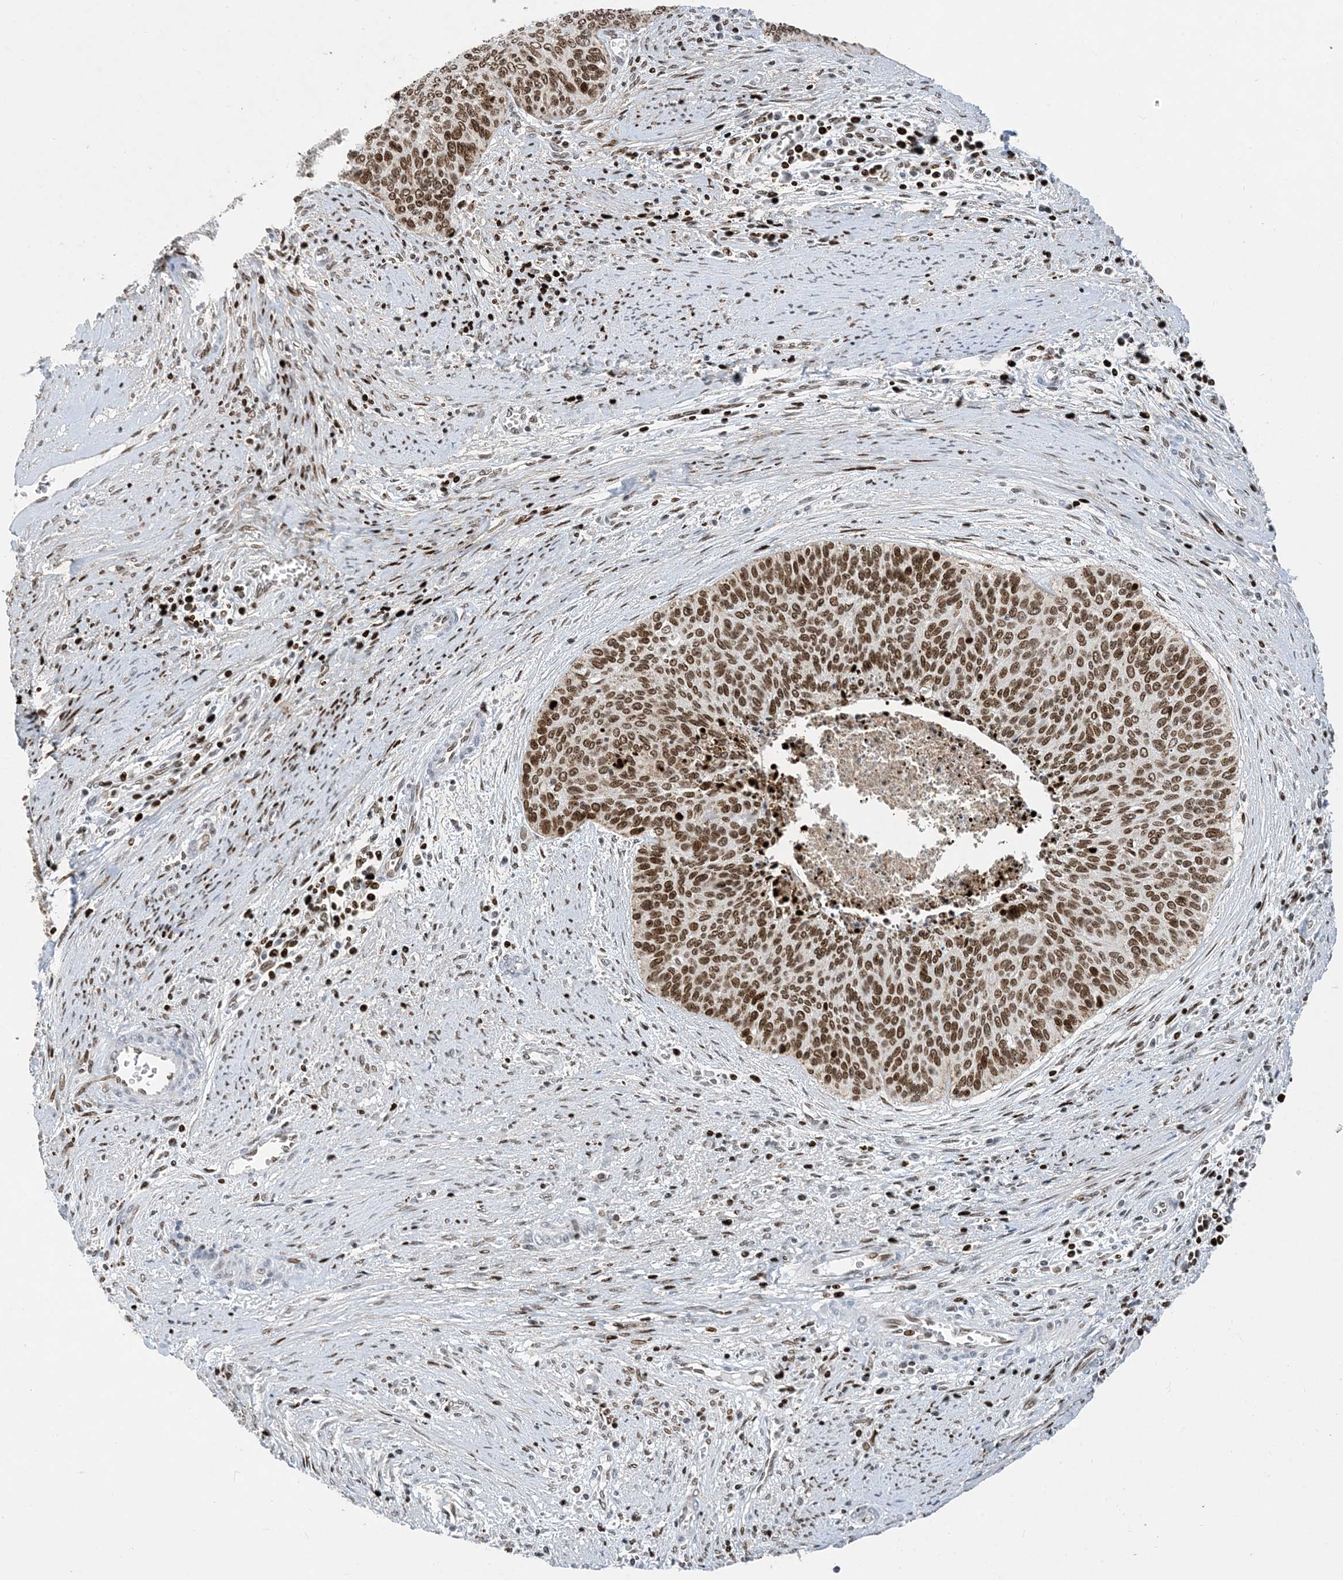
{"staining": {"intensity": "moderate", "quantity": ">75%", "location": "nuclear"}, "tissue": "cervical cancer", "cell_type": "Tumor cells", "image_type": "cancer", "snomed": [{"axis": "morphology", "description": "Squamous cell carcinoma, NOS"}, {"axis": "topography", "description": "Cervix"}], "caption": "Squamous cell carcinoma (cervical) stained with a brown dye displays moderate nuclear positive staining in approximately >75% of tumor cells.", "gene": "SLC25A53", "patient": {"sex": "female", "age": 55}}